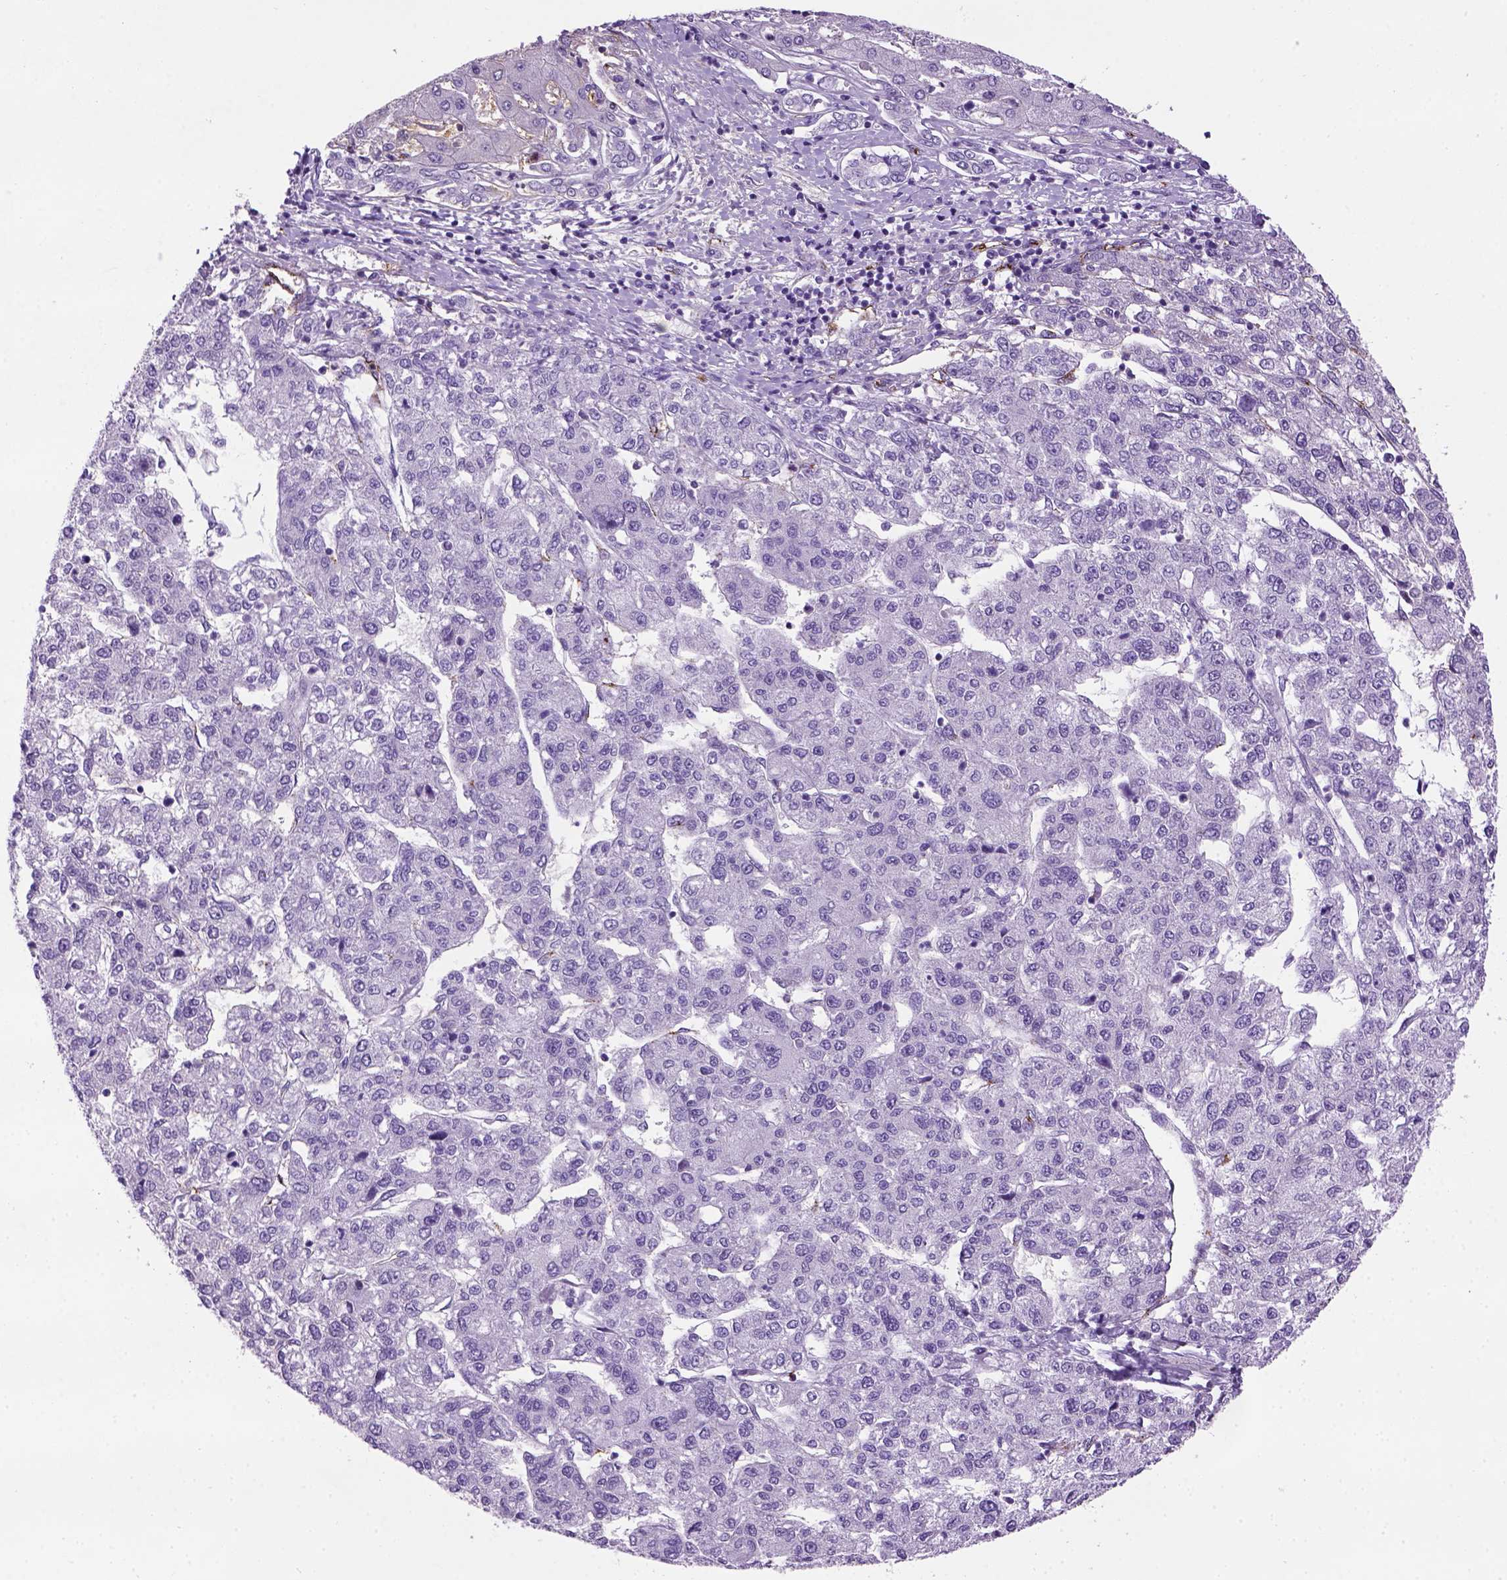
{"staining": {"intensity": "negative", "quantity": "none", "location": "none"}, "tissue": "liver cancer", "cell_type": "Tumor cells", "image_type": "cancer", "snomed": [{"axis": "morphology", "description": "Carcinoma, Hepatocellular, NOS"}, {"axis": "topography", "description": "Liver"}], "caption": "This image is of liver hepatocellular carcinoma stained with immunohistochemistry (IHC) to label a protein in brown with the nuclei are counter-stained blue. There is no staining in tumor cells. Brightfield microscopy of immunohistochemistry (IHC) stained with DAB (3,3'-diaminobenzidine) (brown) and hematoxylin (blue), captured at high magnification.", "gene": "VWF", "patient": {"sex": "male", "age": 56}}